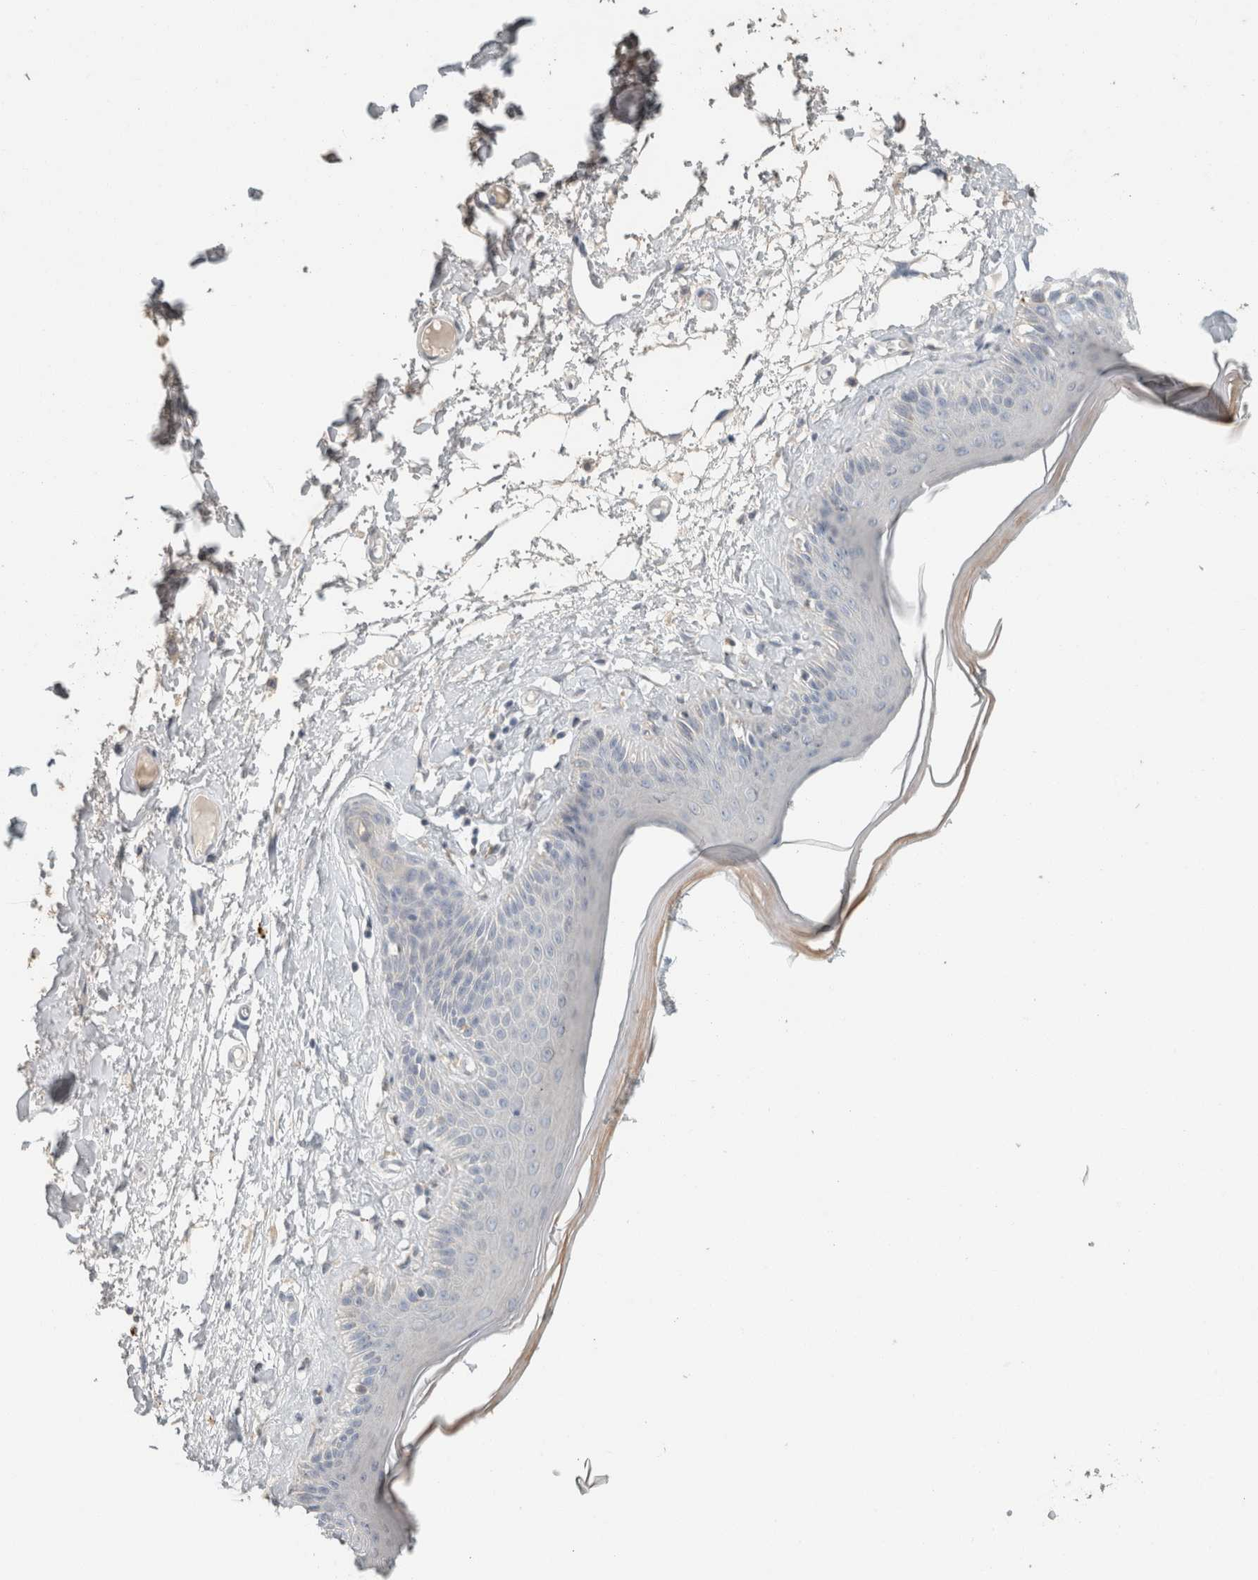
{"staining": {"intensity": "negative", "quantity": "none", "location": "none"}, "tissue": "skin", "cell_type": "Epidermal cells", "image_type": "normal", "snomed": [{"axis": "morphology", "description": "Normal tissue, NOS"}, {"axis": "topography", "description": "Vulva"}], "caption": "High power microscopy image of an IHC micrograph of unremarkable skin, revealing no significant positivity in epidermal cells.", "gene": "SCIN", "patient": {"sex": "female", "age": 73}}